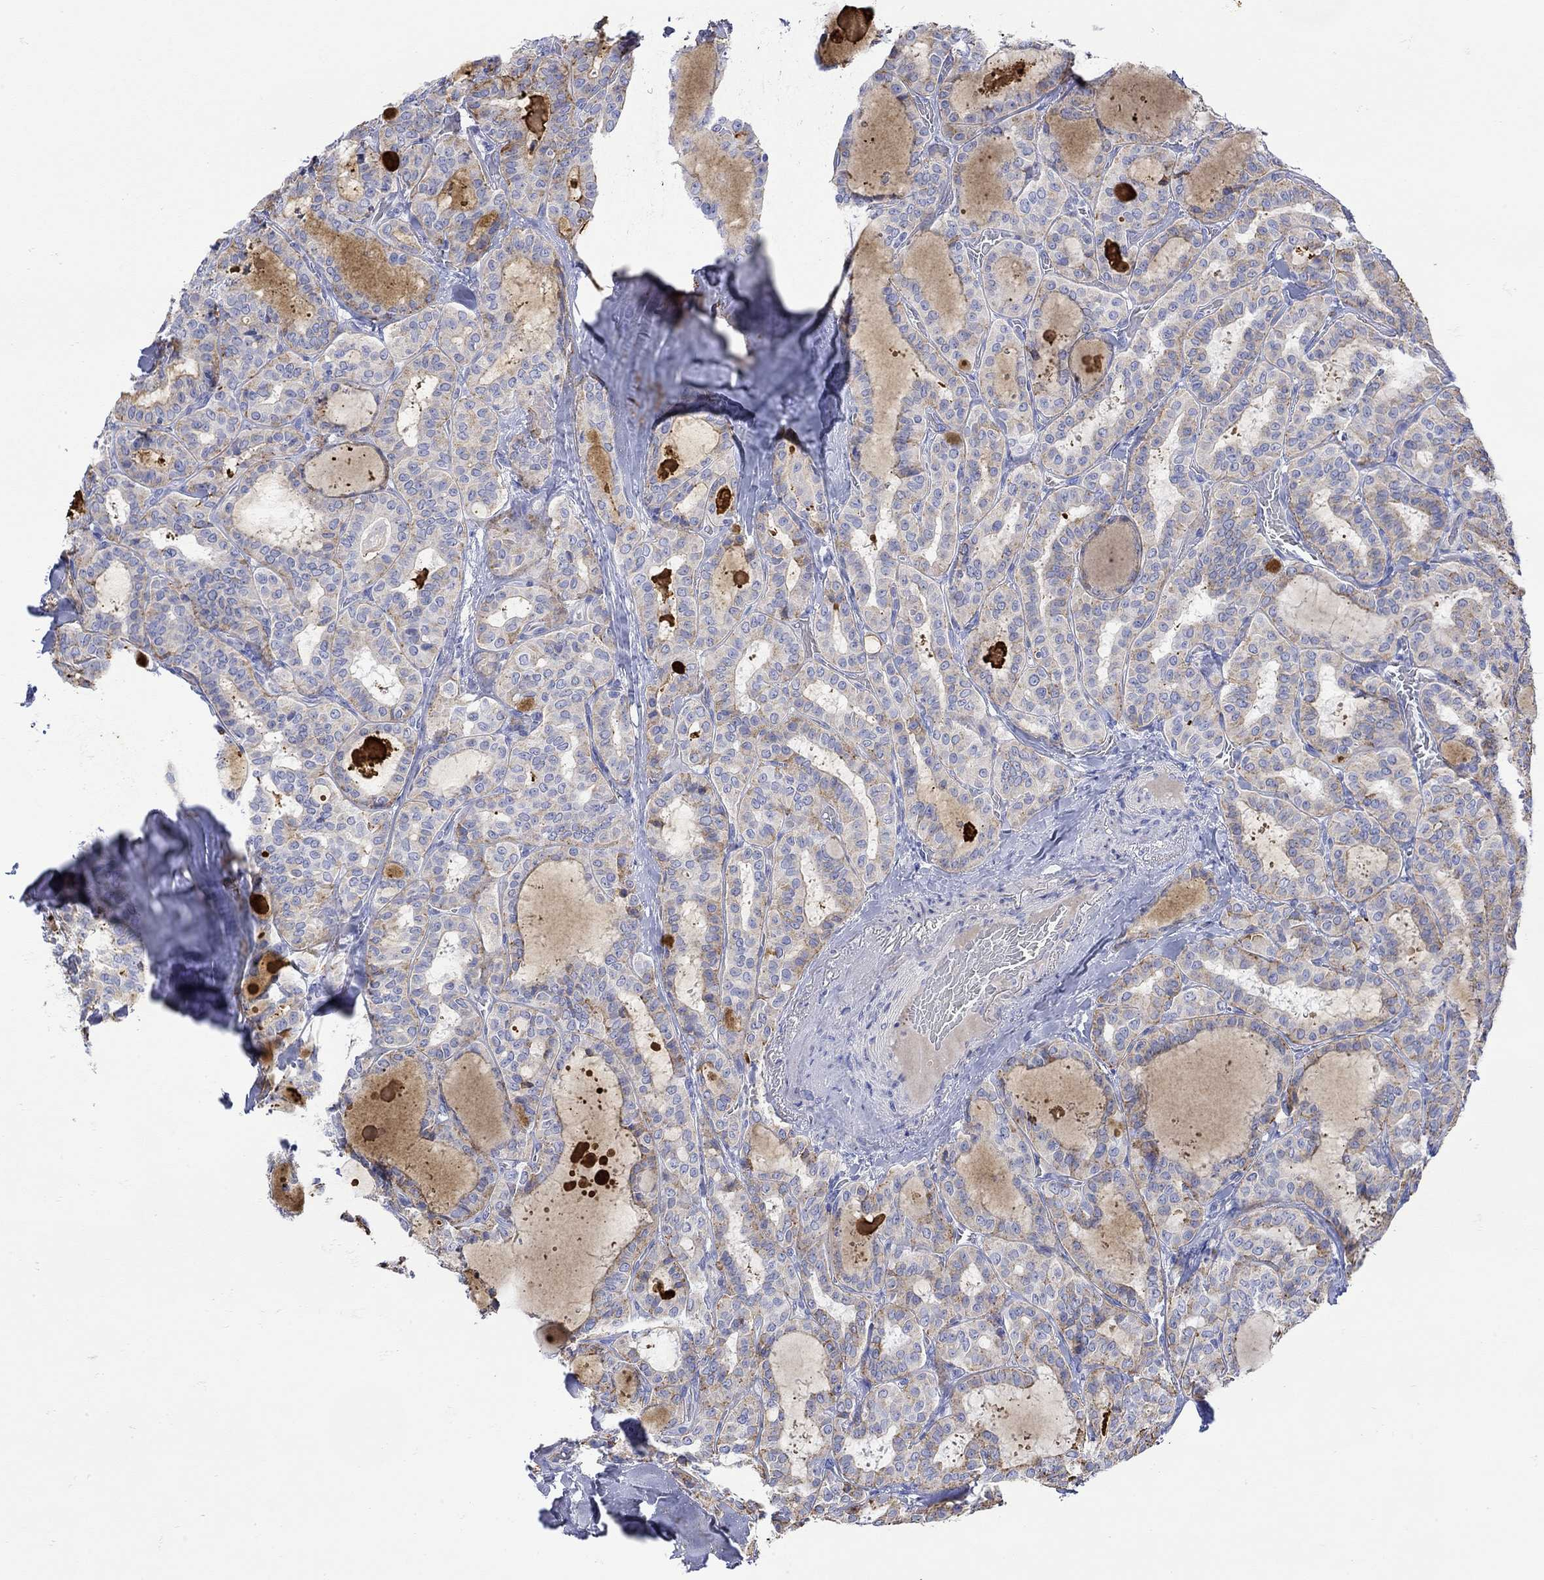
{"staining": {"intensity": "weak", "quantity": "<25%", "location": "cytoplasmic/membranous"}, "tissue": "thyroid cancer", "cell_type": "Tumor cells", "image_type": "cancer", "snomed": [{"axis": "morphology", "description": "Papillary adenocarcinoma, NOS"}, {"axis": "topography", "description": "Thyroid gland"}], "caption": "Human thyroid cancer (papillary adenocarcinoma) stained for a protein using IHC displays no expression in tumor cells.", "gene": "ANKMY1", "patient": {"sex": "female", "age": 39}}